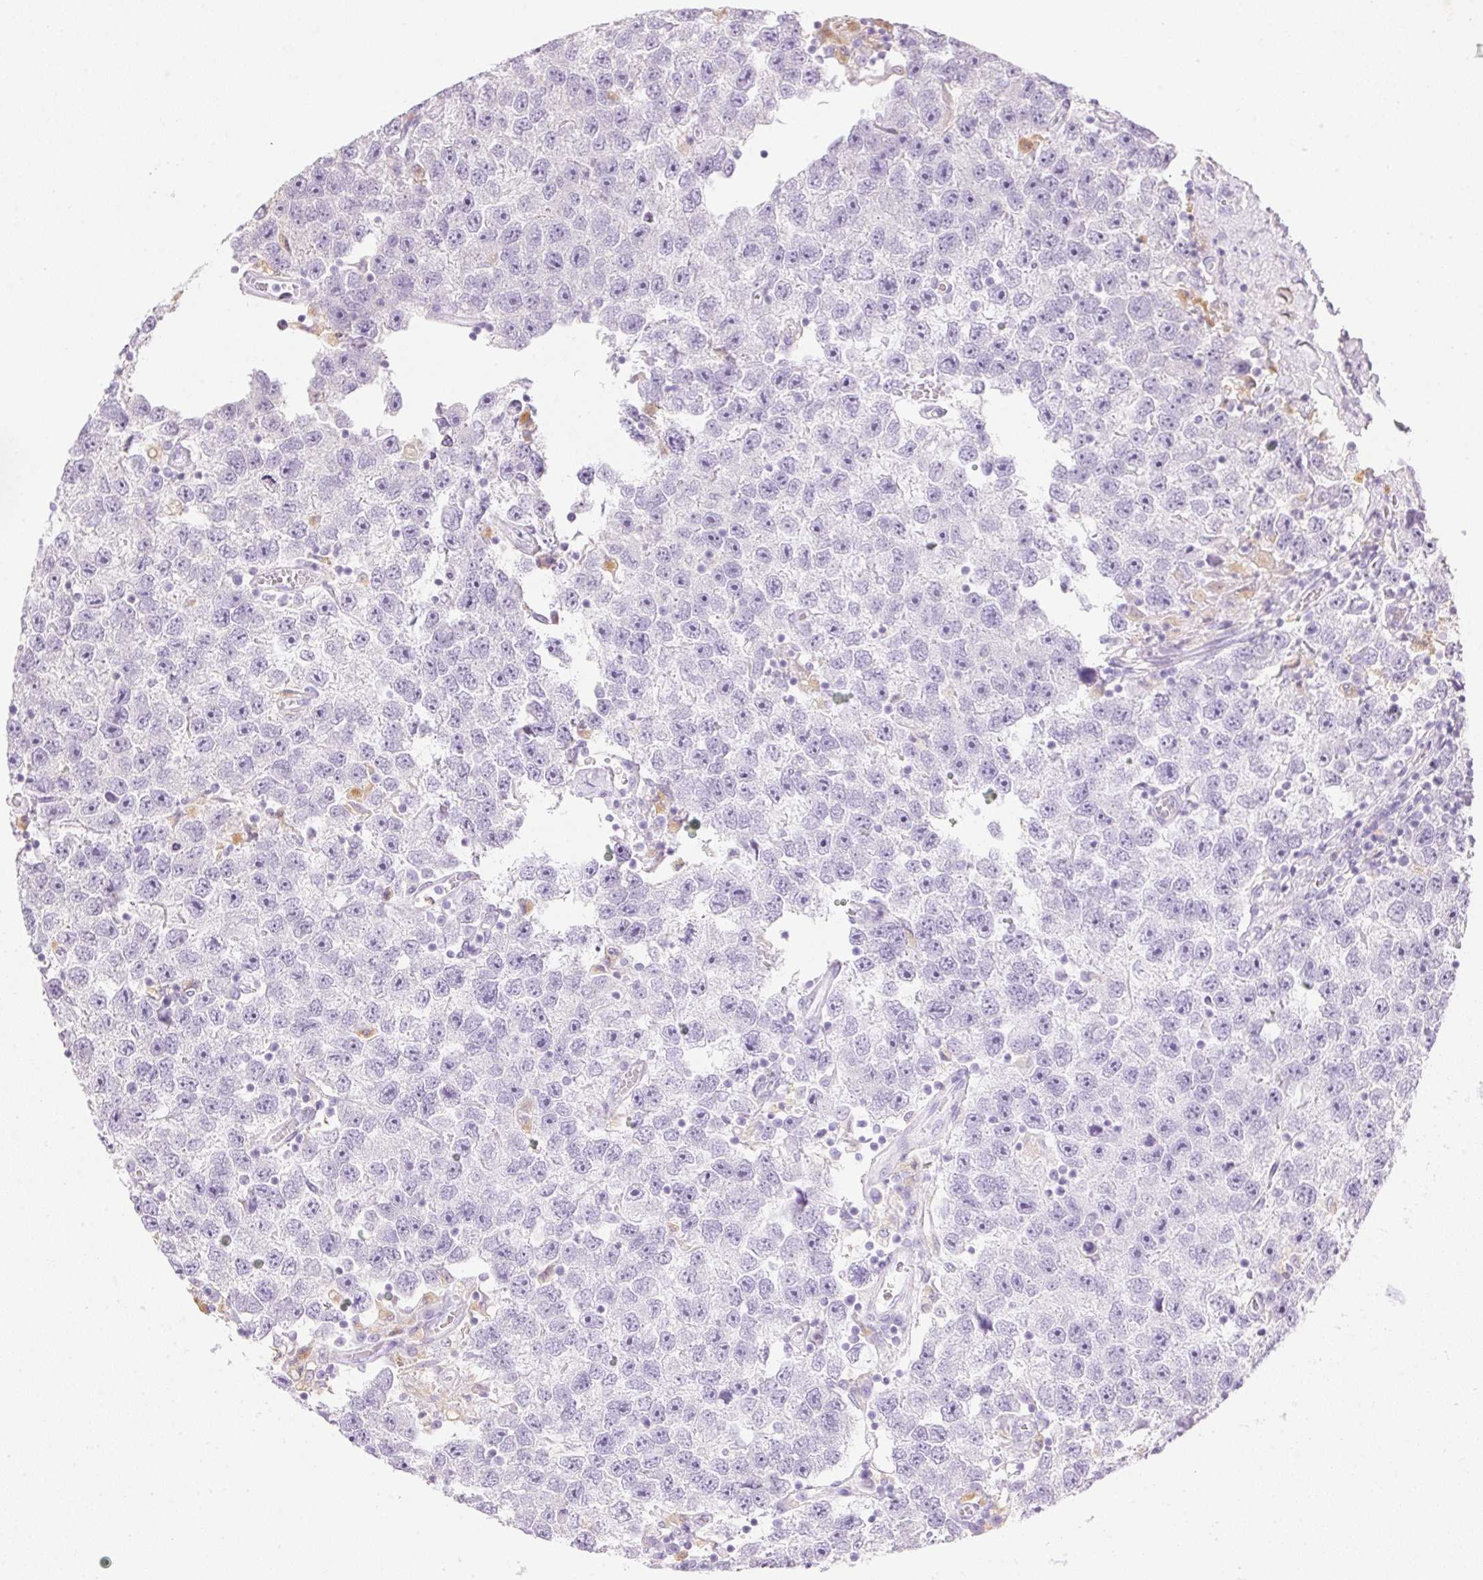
{"staining": {"intensity": "negative", "quantity": "none", "location": "none"}, "tissue": "testis cancer", "cell_type": "Tumor cells", "image_type": "cancer", "snomed": [{"axis": "morphology", "description": "Seminoma, NOS"}, {"axis": "topography", "description": "Testis"}], "caption": "Image shows no significant protein expression in tumor cells of testis cancer (seminoma).", "gene": "ATP6V1G3", "patient": {"sex": "male", "age": 26}}